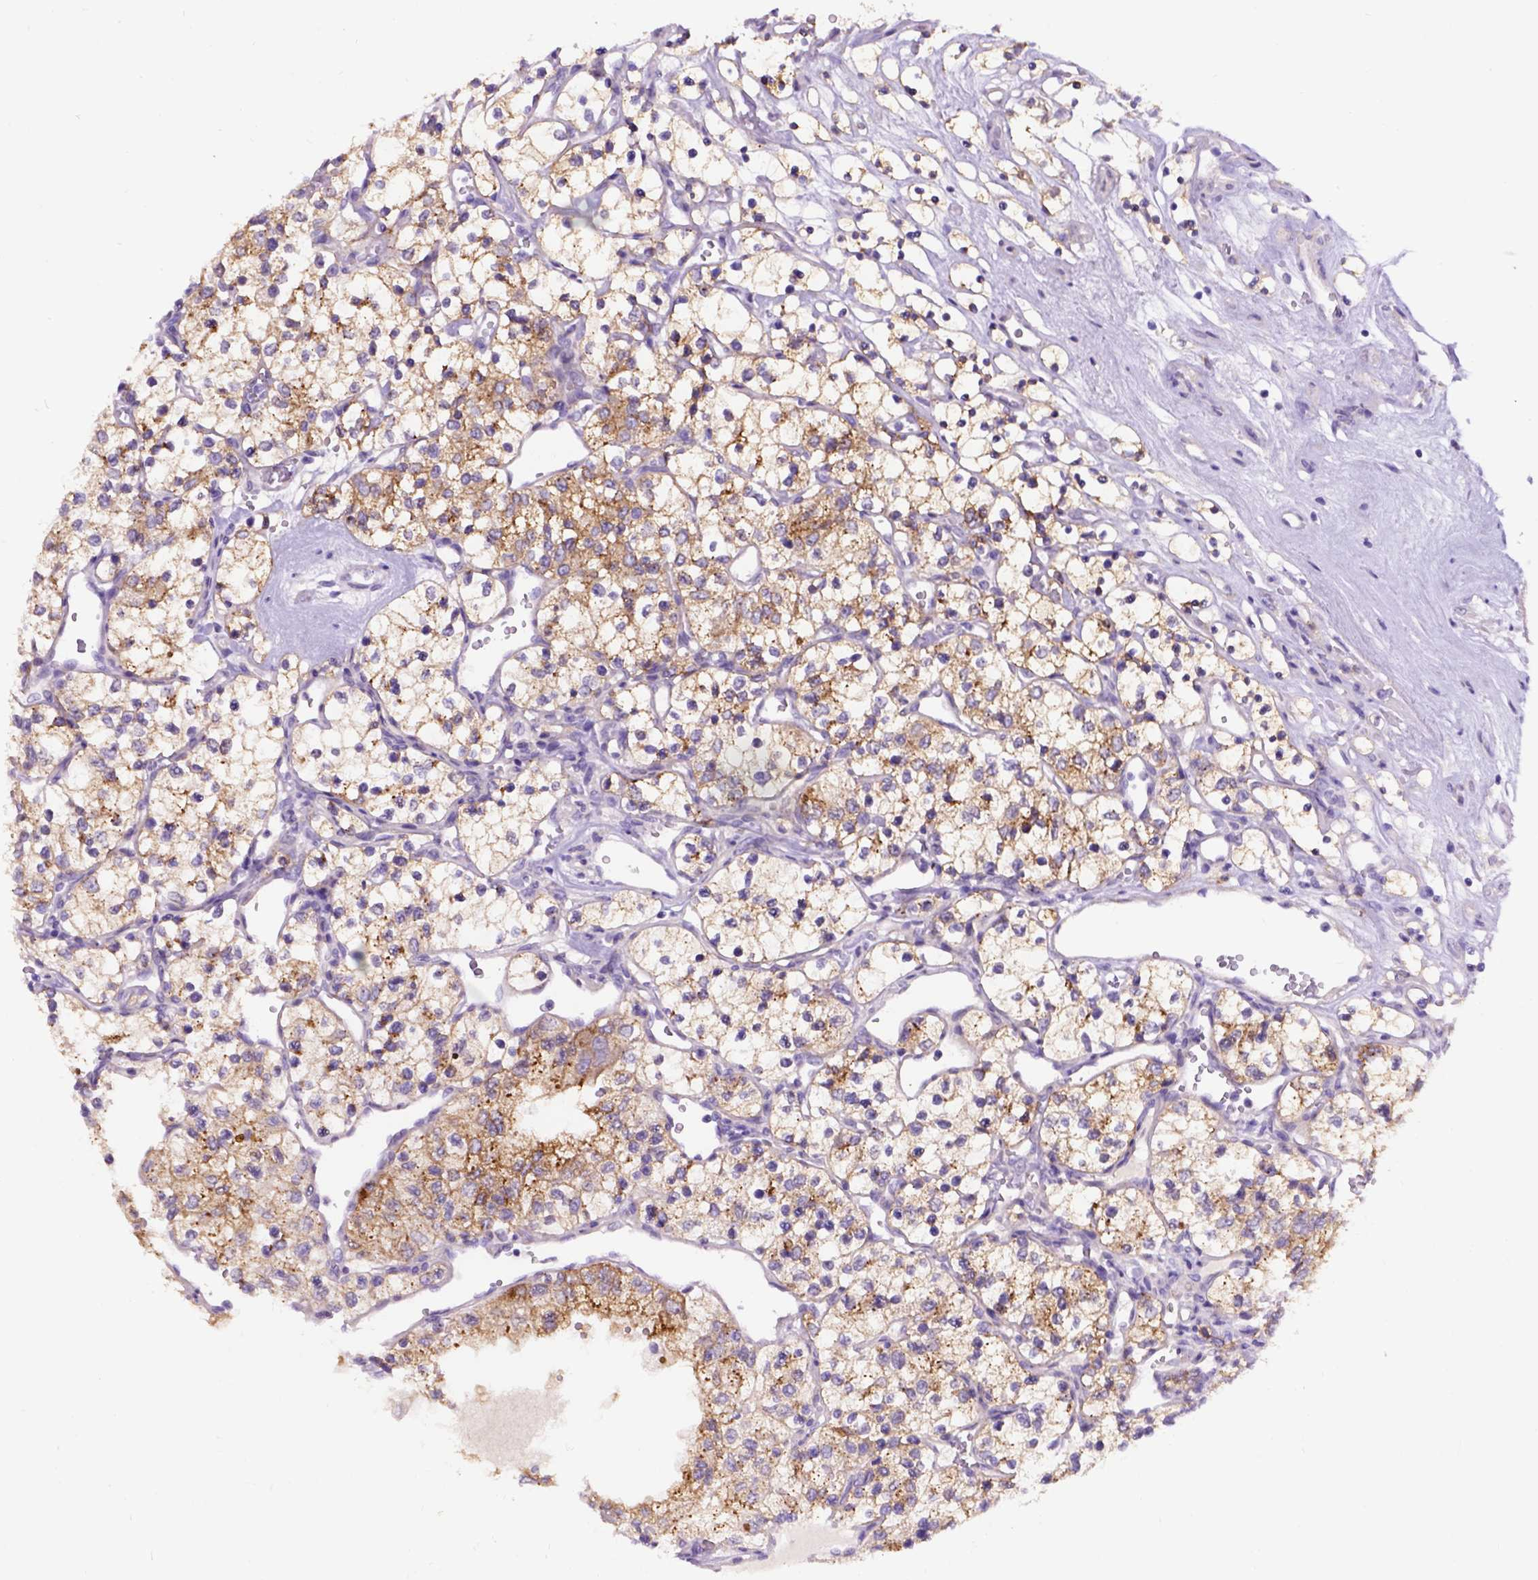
{"staining": {"intensity": "weak", "quantity": ">75%", "location": "cytoplasmic/membranous"}, "tissue": "renal cancer", "cell_type": "Tumor cells", "image_type": "cancer", "snomed": [{"axis": "morphology", "description": "Adenocarcinoma, NOS"}, {"axis": "topography", "description": "Kidney"}], "caption": "Renal adenocarcinoma tissue displays weak cytoplasmic/membranous positivity in about >75% of tumor cells", "gene": "EGFR", "patient": {"sex": "female", "age": 69}}